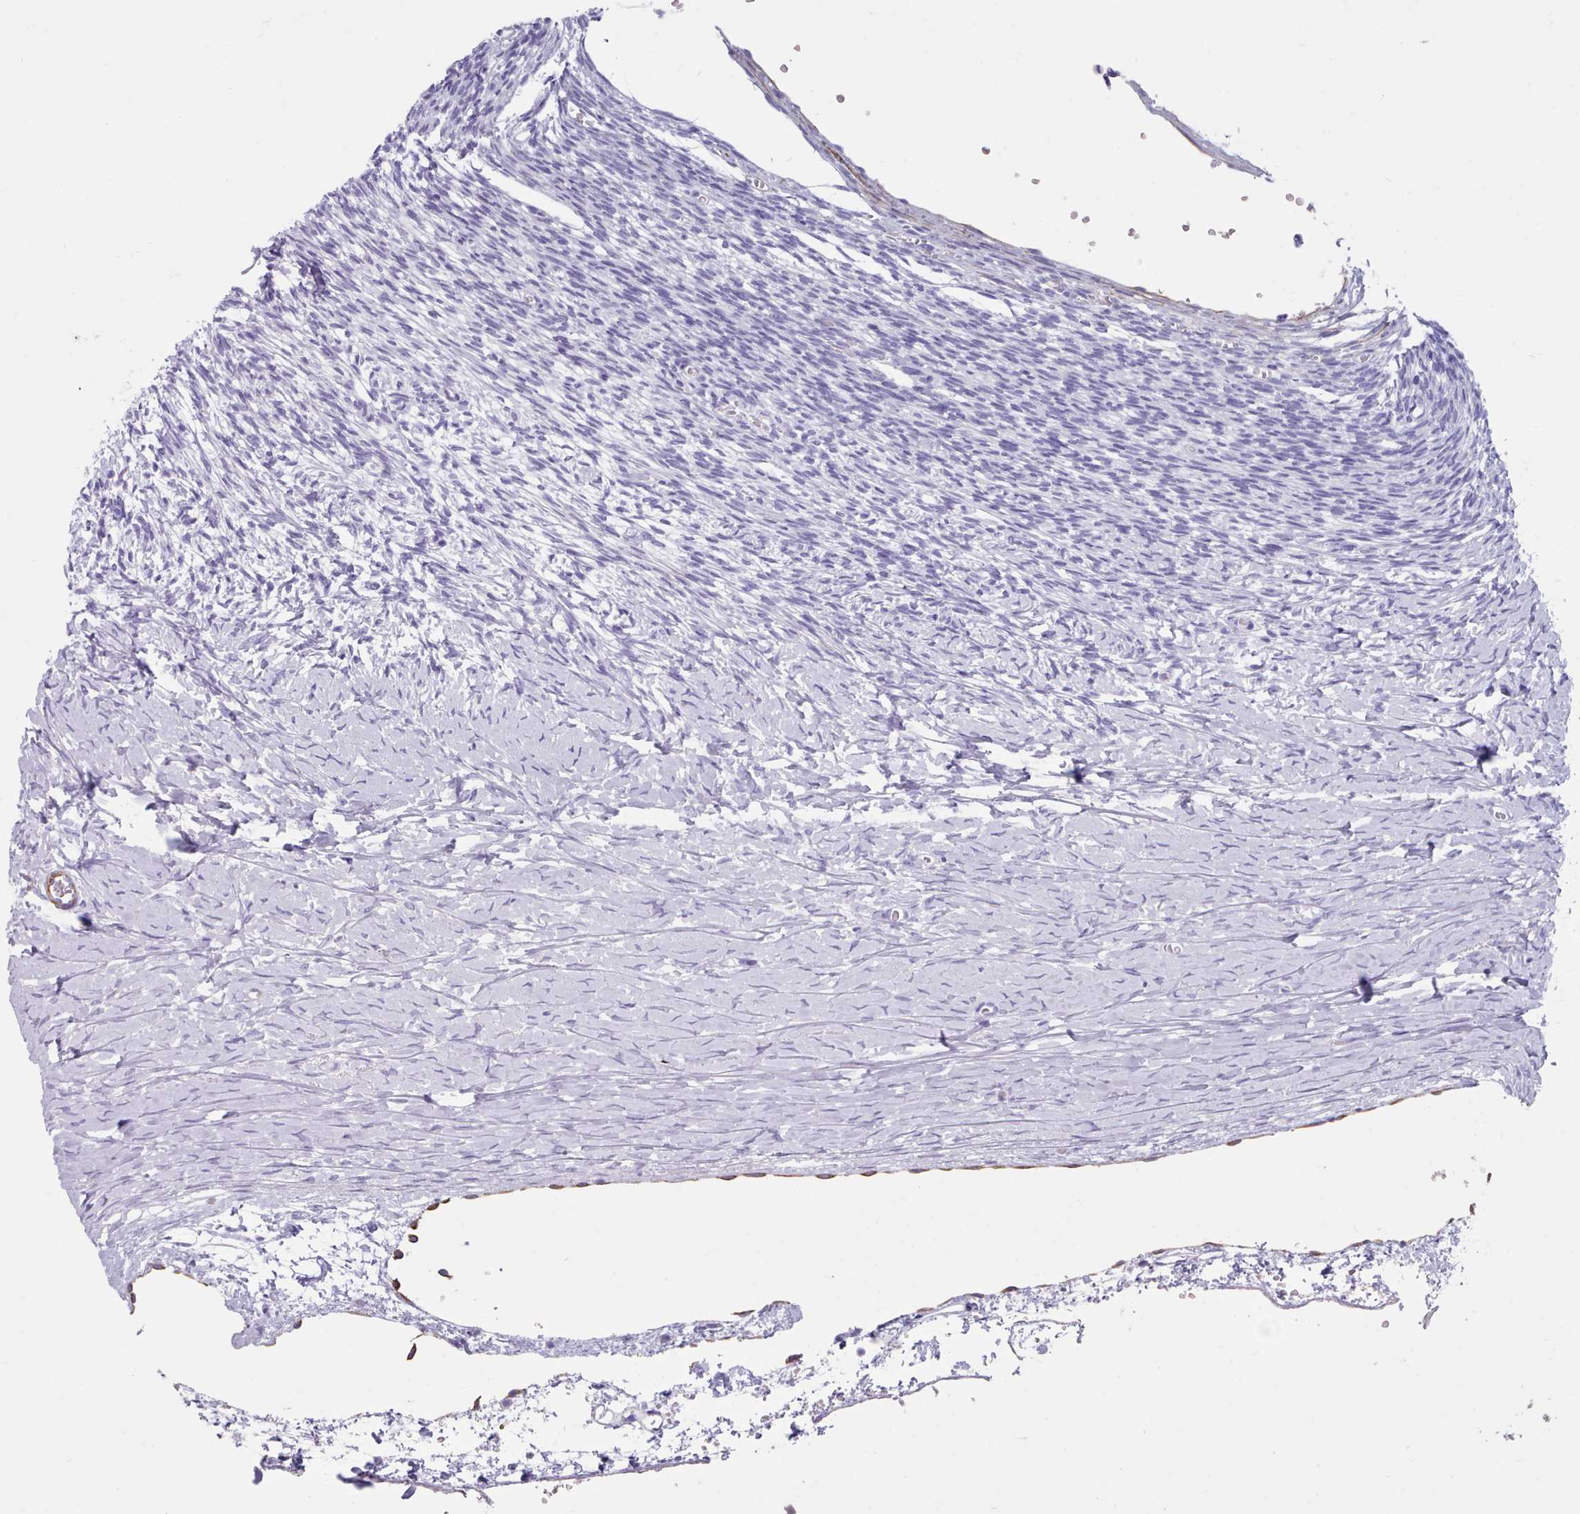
{"staining": {"intensity": "negative", "quantity": "none", "location": "none"}, "tissue": "ovary", "cell_type": "Ovarian stroma cells", "image_type": "normal", "snomed": [{"axis": "morphology", "description": "Normal tissue, NOS"}, {"axis": "topography", "description": "Ovary"}], "caption": "DAB immunohistochemical staining of unremarkable ovary shows no significant staining in ovarian stroma cells. (Brightfield microscopy of DAB (3,3'-diaminobenzidine) immunohistochemistry at high magnification).", "gene": "FPGS", "patient": {"sex": "female", "age": 39}}